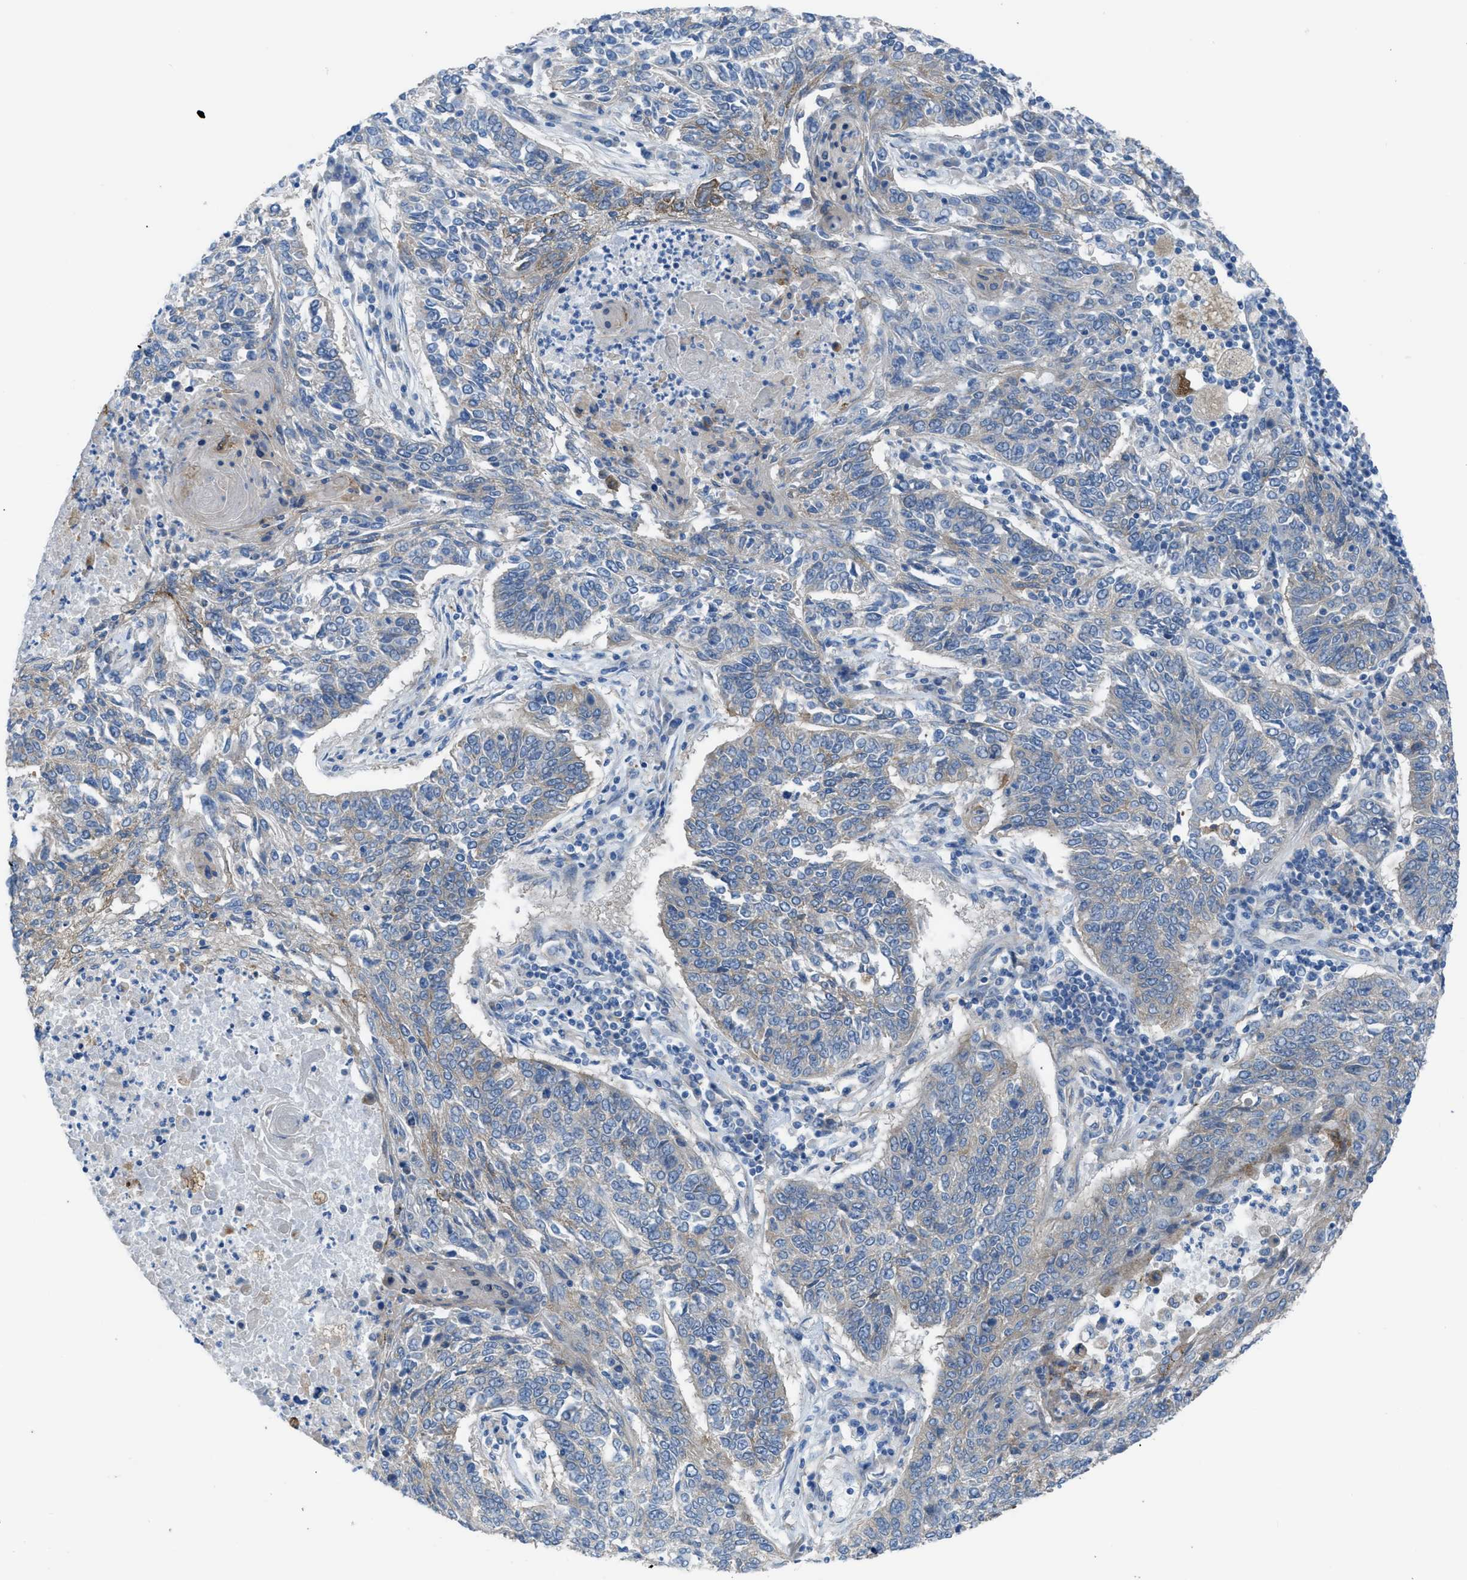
{"staining": {"intensity": "weak", "quantity": "<25%", "location": "cytoplasmic/membranous"}, "tissue": "lung cancer", "cell_type": "Tumor cells", "image_type": "cancer", "snomed": [{"axis": "morphology", "description": "Normal tissue, NOS"}, {"axis": "morphology", "description": "Squamous cell carcinoma, NOS"}, {"axis": "topography", "description": "Cartilage tissue"}, {"axis": "topography", "description": "Bronchus"}, {"axis": "topography", "description": "Lung"}], "caption": "A histopathology image of lung cancer stained for a protein displays no brown staining in tumor cells. The staining is performed using DAB (3,3'-diaminobenzidine) brown chromogen with nuclei counter-stained in using hematoxylin.", "gene": "EGFR", "patient": {"sex": "female", "age": 49}}